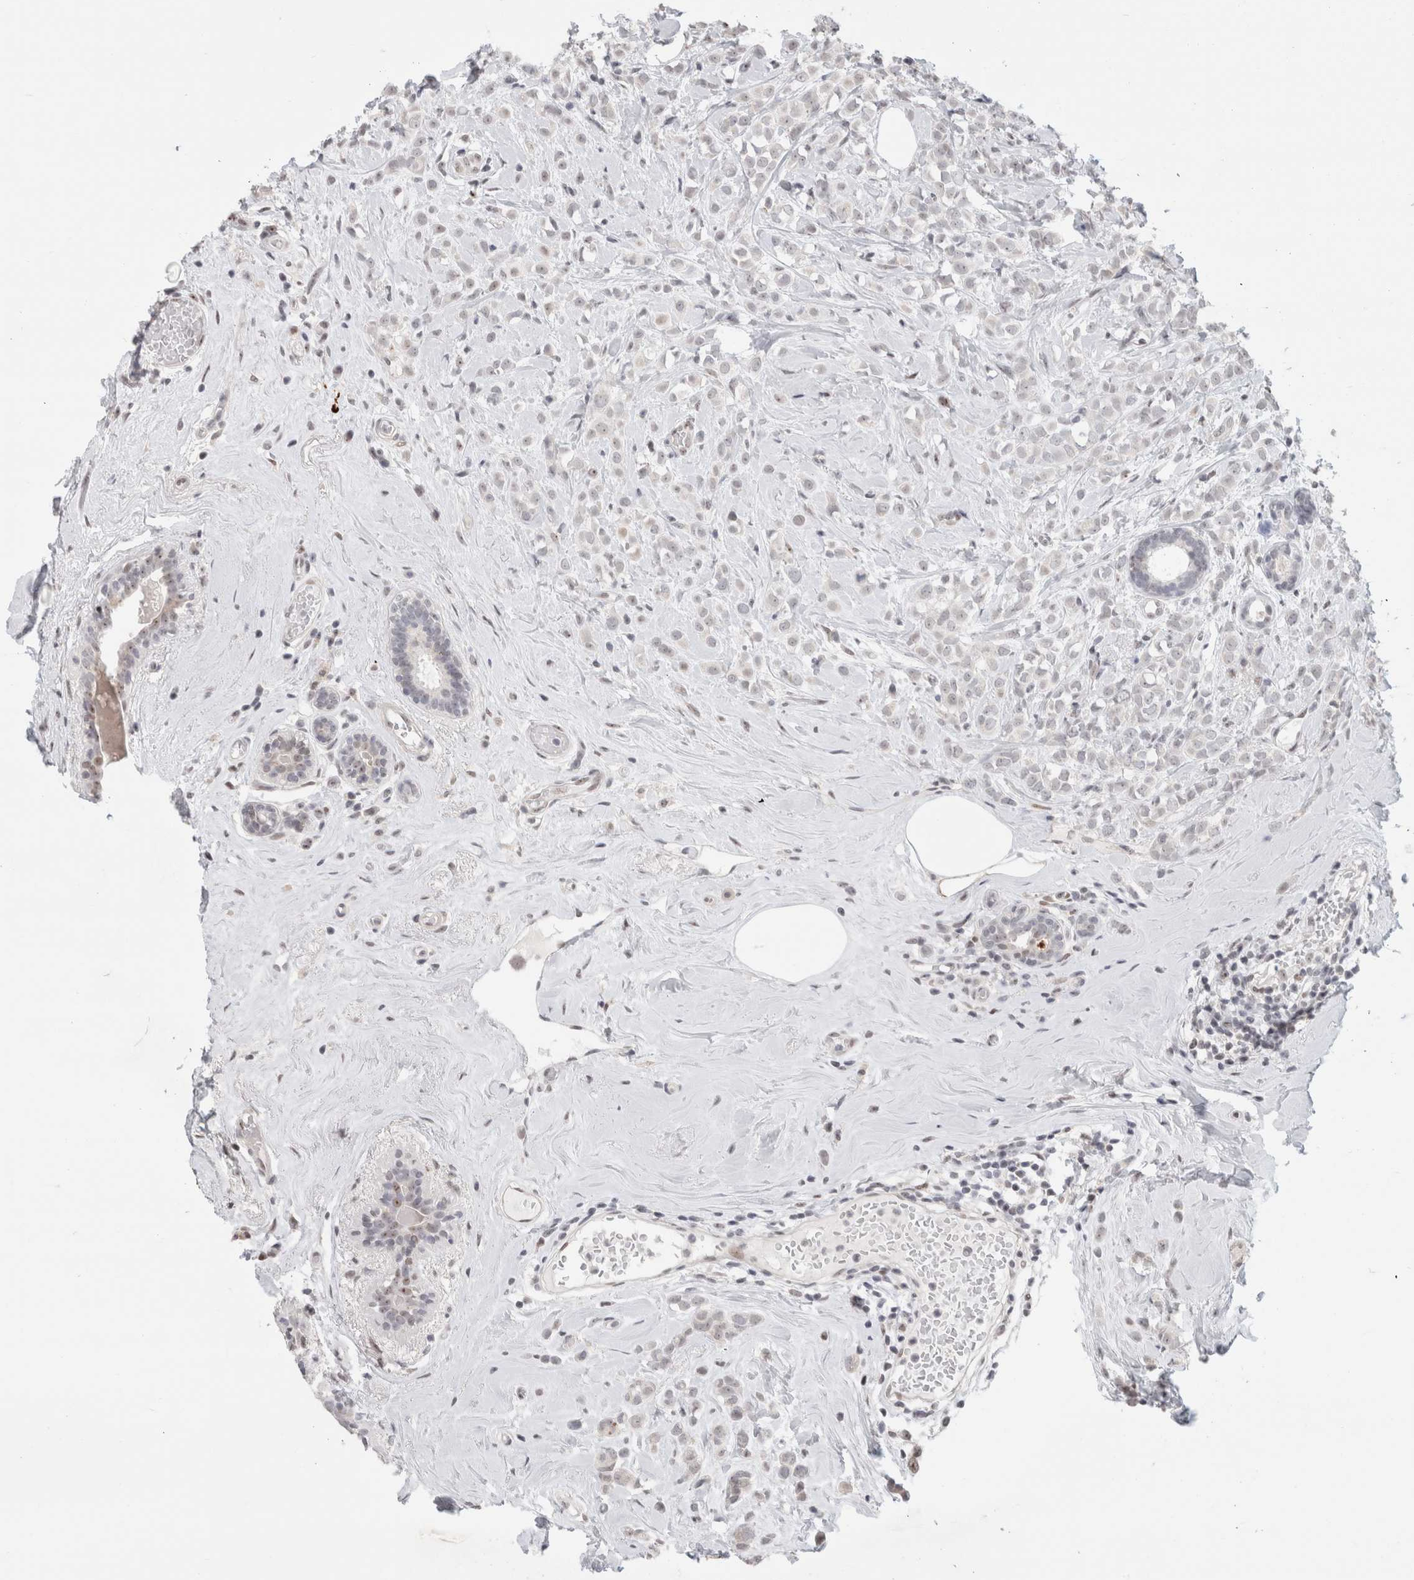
{"staining": {"intensity": "negative", "quantity": "none", "location": "none"}, "tissue": "breast cancer", "cell_type": "Tumor cells", "image_type": "cancer", "snomed": [{"axis": "morphology", "description": "Lobular carcinoma"}, {"axis": "topography", "description": "Breast"}], "caption": "A high-resolution micrograph shows immunohistochemistry (IHC) staining of breast cancer (lobular carcinoma), which reveals no significant positivity in tumor cells. (Brightfield microscopy of DAB (3,3'-diaminobenzidine) IHC at high magnification).", "gene": "SENP6", "patient": {"sex": "female", "age": 47}}